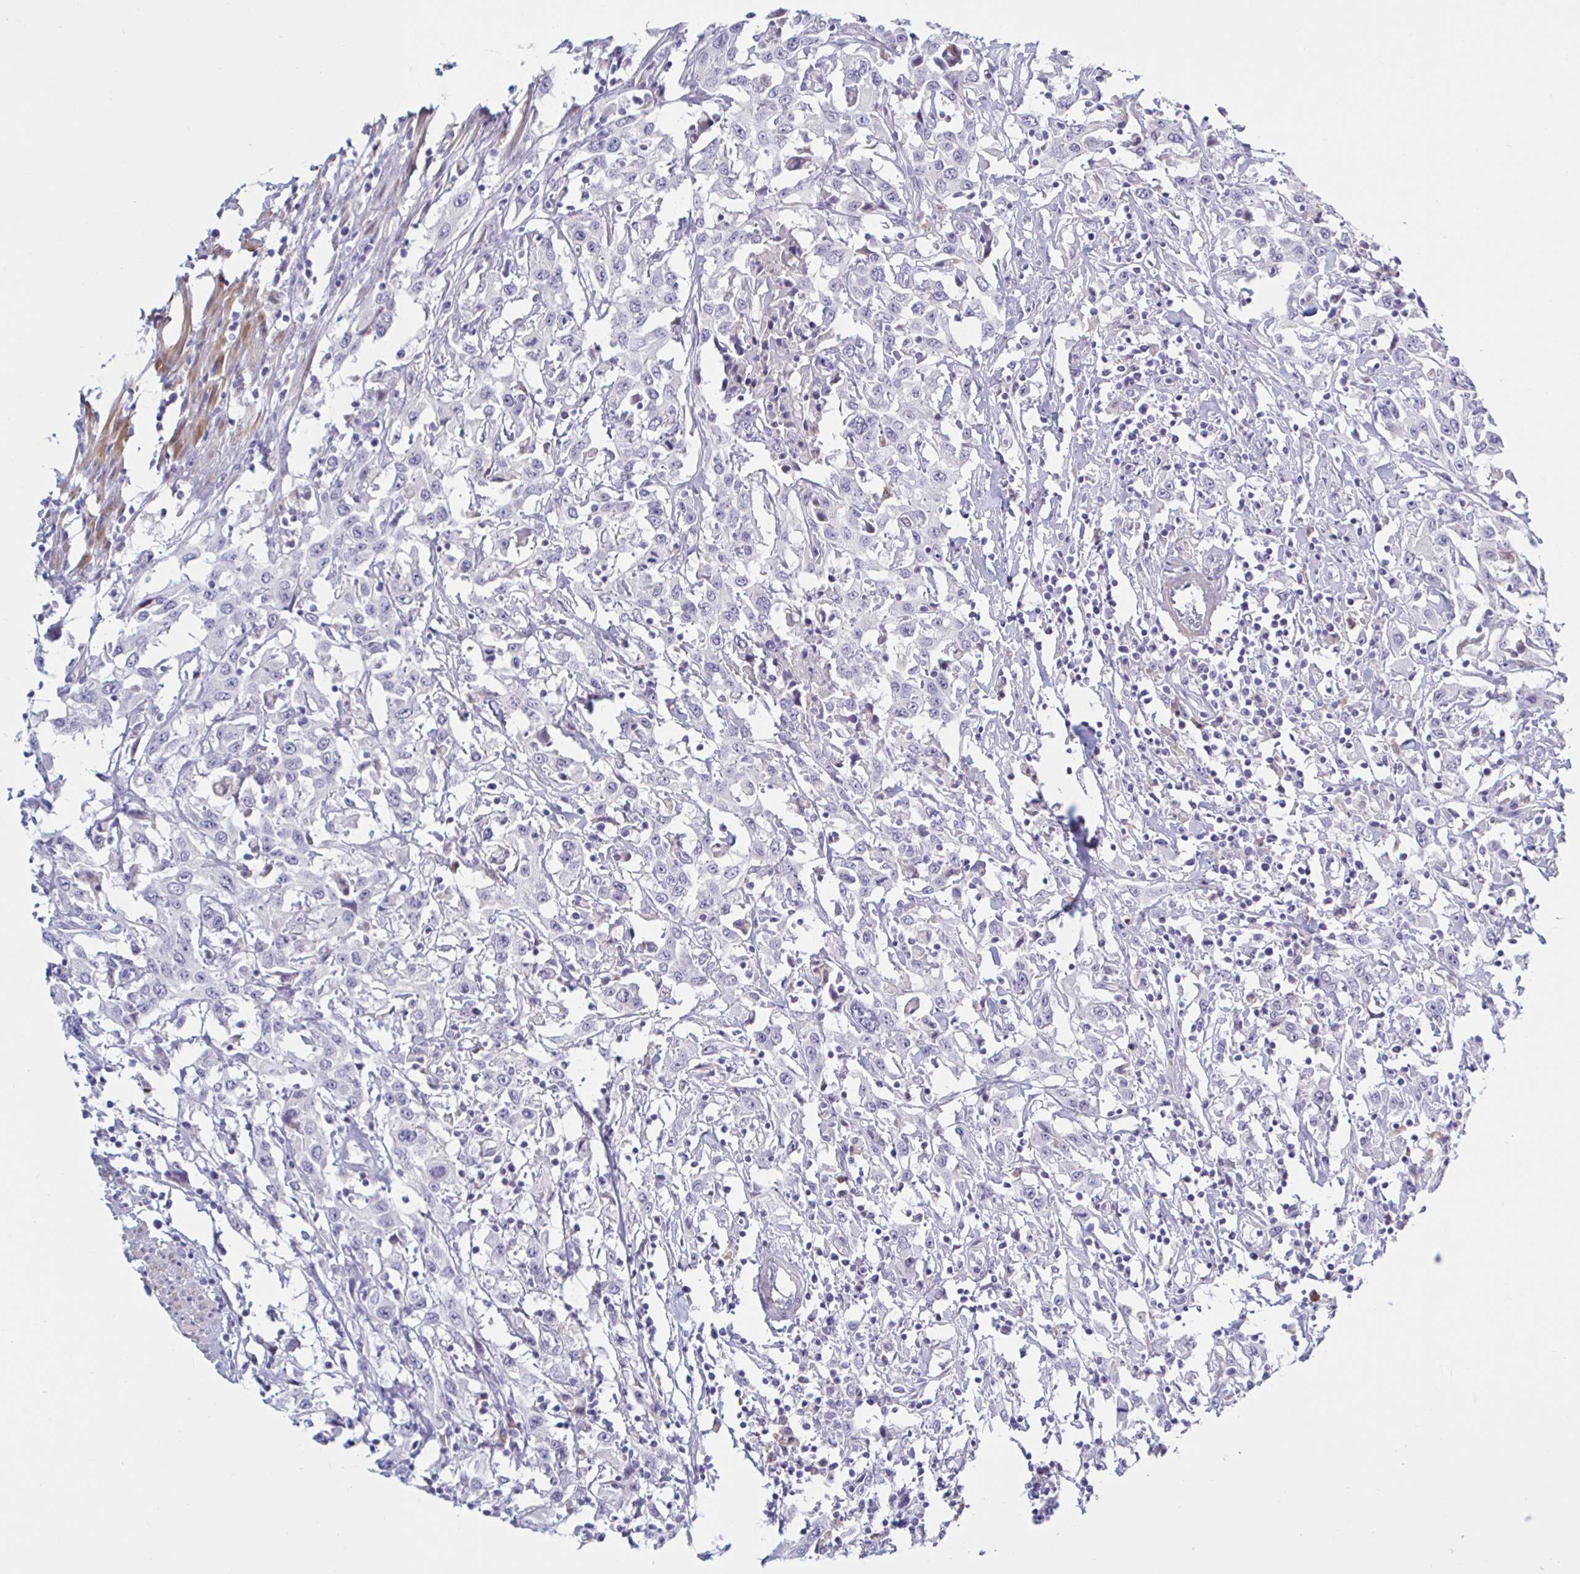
{"staining": {"intensity": "negative", "quantity": "none", "location": "none"}, "tissue": "urothelial cancer", "cell_type": "Tumor cells", "image_type": "cancer", "snomed": [{"axis": "morphology", "description": "Urothelial carcinoma, High grade"}, {"axis": "topography", "description": "Urinary bladder"}], "caption": "Immunohistochemistry image of neoplastic tissue: human urothelial cancer stained with DAB reveals no significant protein positivity in tumor cells.", "gene": "NBPF3", "patient": {"sex": "male", "age": 61}}